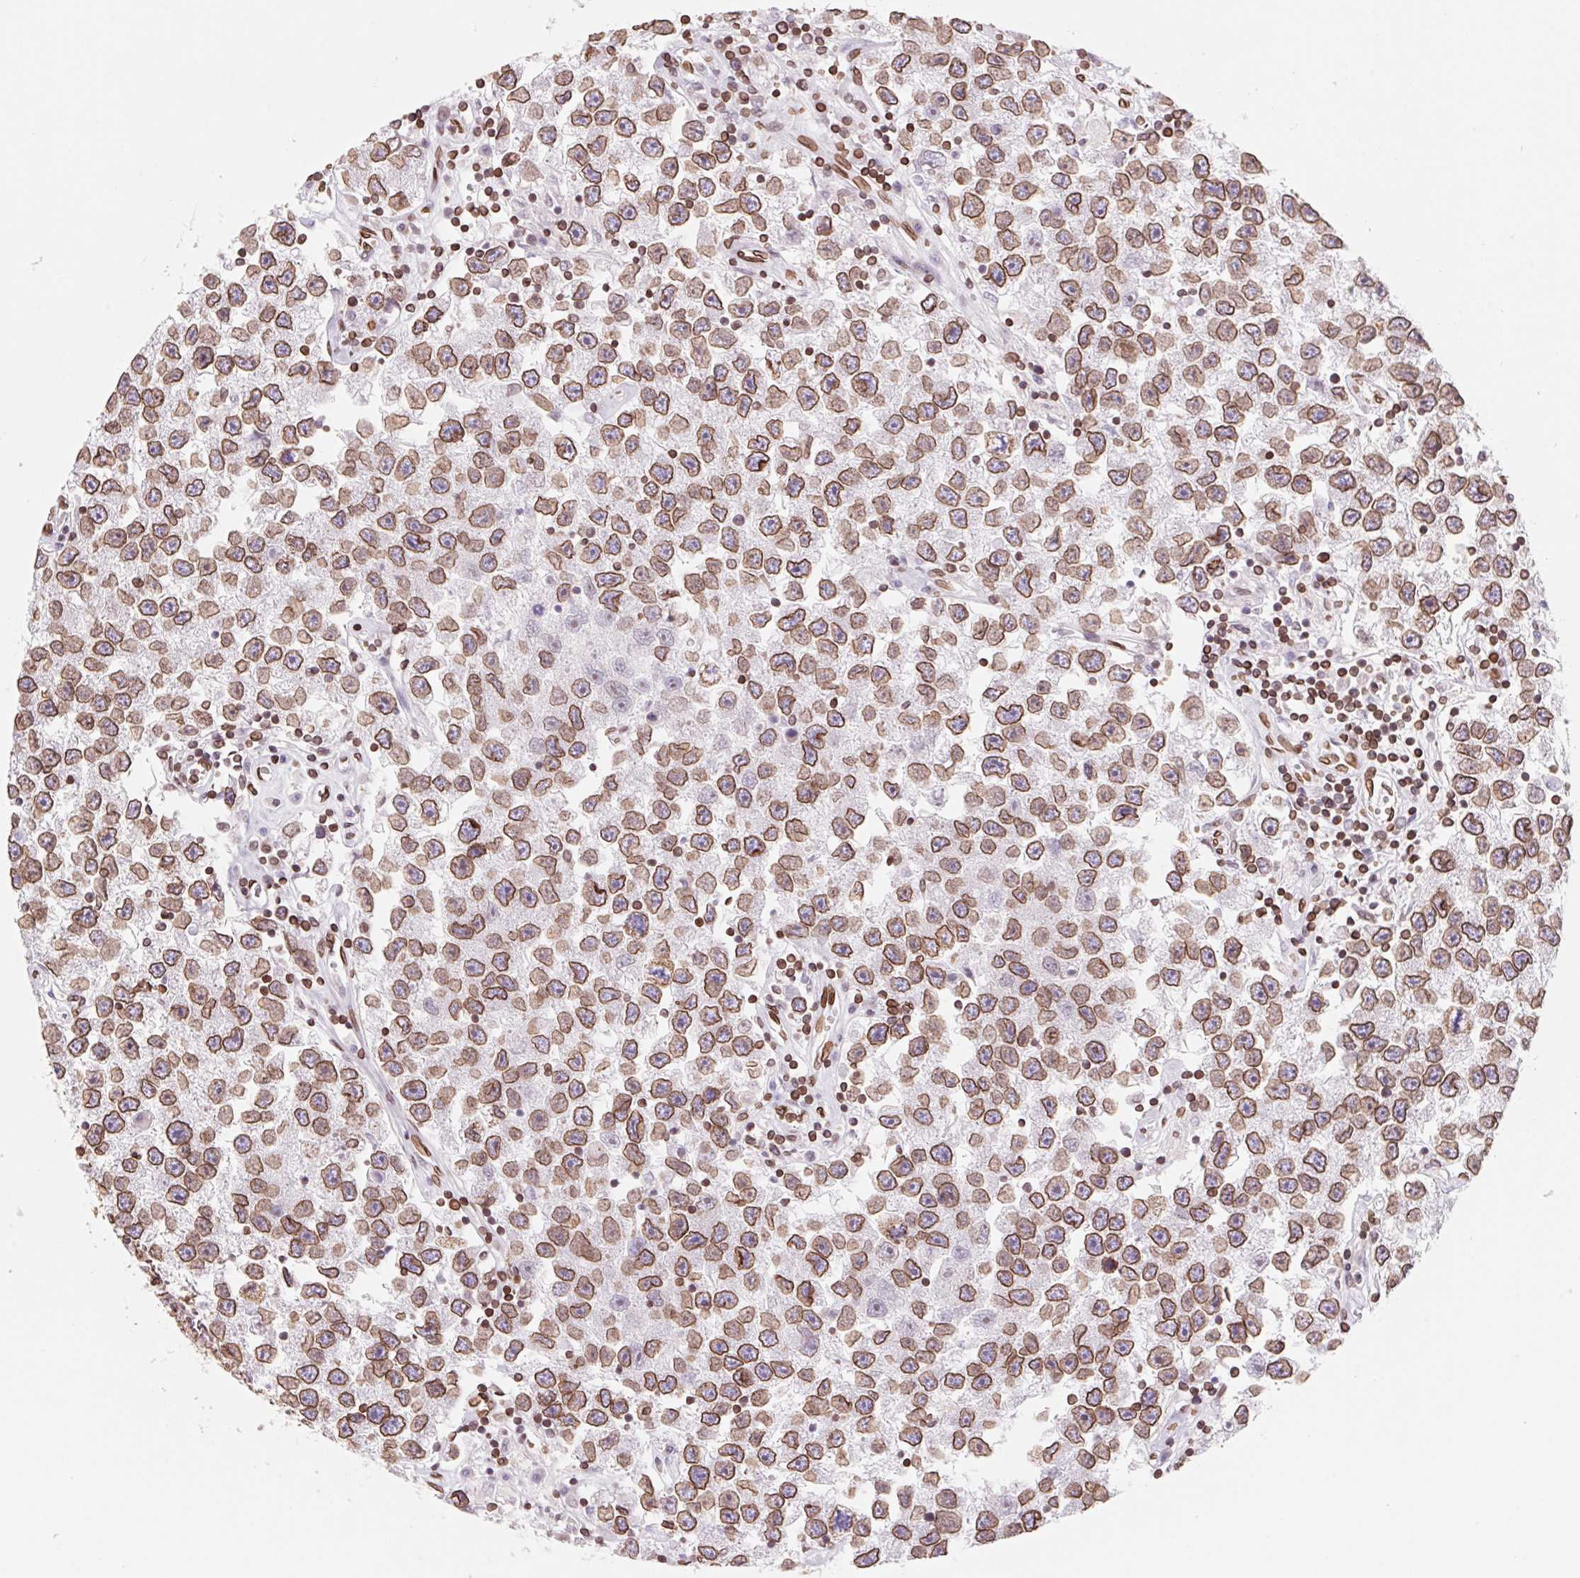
{"staining": {"intensity": "strong", "quantity": ">75%", "location": "cytoplasmic/membranous,nuclear"}, "tissue": "testis cancer", "cell_type": "Tumor cells", "image_type": "cancer", "snomed": [{"axis": "morphology", "description": "Seminoma, NOS"}, {"axis": "topography", "description": "Testis"}], "caption": "IHC (DAB (3,3'-diaminobenzidine)) staining of human seminoma (testis) displays strong cytoplasmic/membranous and nuclear protein positivity in approximately >75% of tumor cells.", "gene": "LMNB2", "patient": {"sex": "male", "age": 26}}